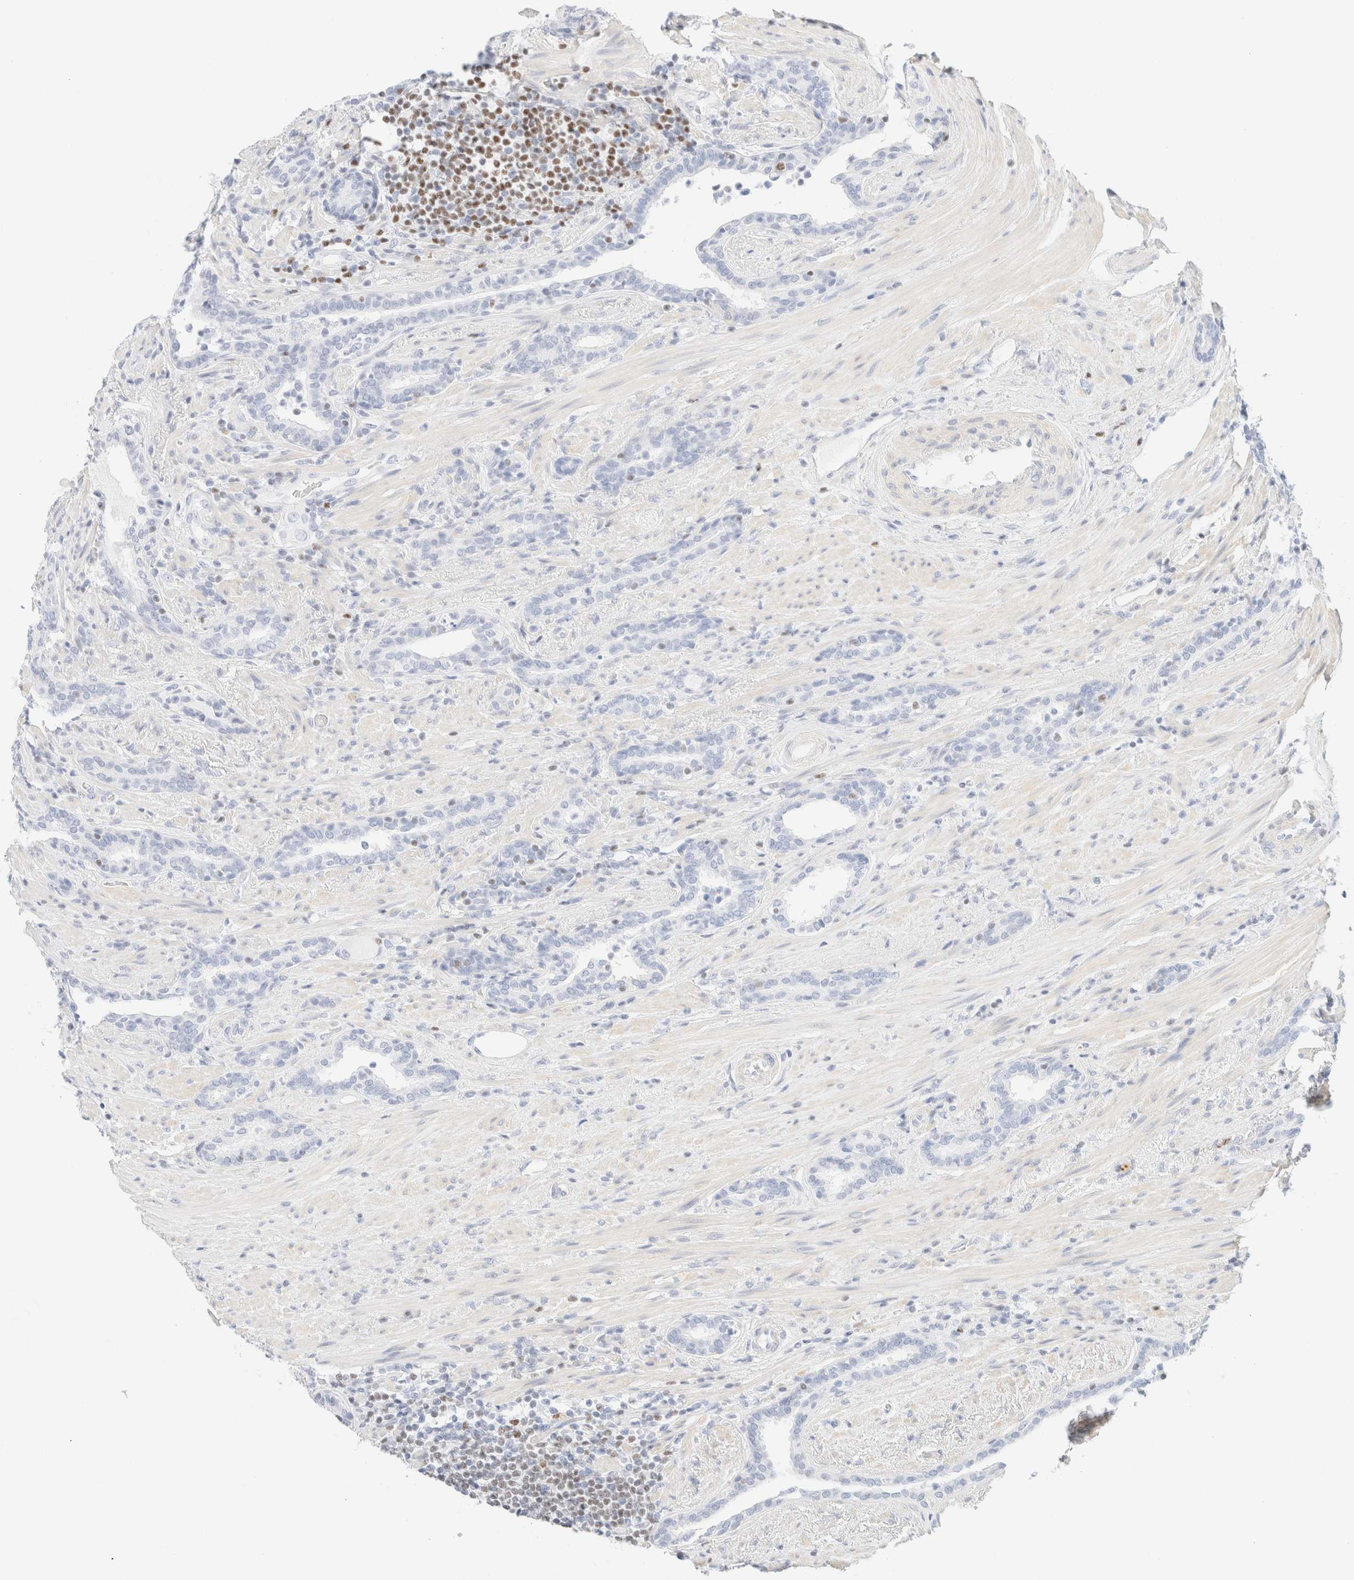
{"staining": {"intensity": "negative", "quantity": "none", "location": "none"}, "tissue": "prostate cancer", "cell_type": "Tumor cells", "image_type": "cancer", "snomed": [{"axis": "morphology", "description": "Adenocarcinoma, High grade"}, {"axis": "topography", "description": "Prostate"}], "caption": "This is an immunohistochemistry micrograph of high-grade adenocarcinoma (prostate). There is no positivity in tumor cells.", "gene": "IKZF3", "patient": {"sex": "male", "age": 71}}